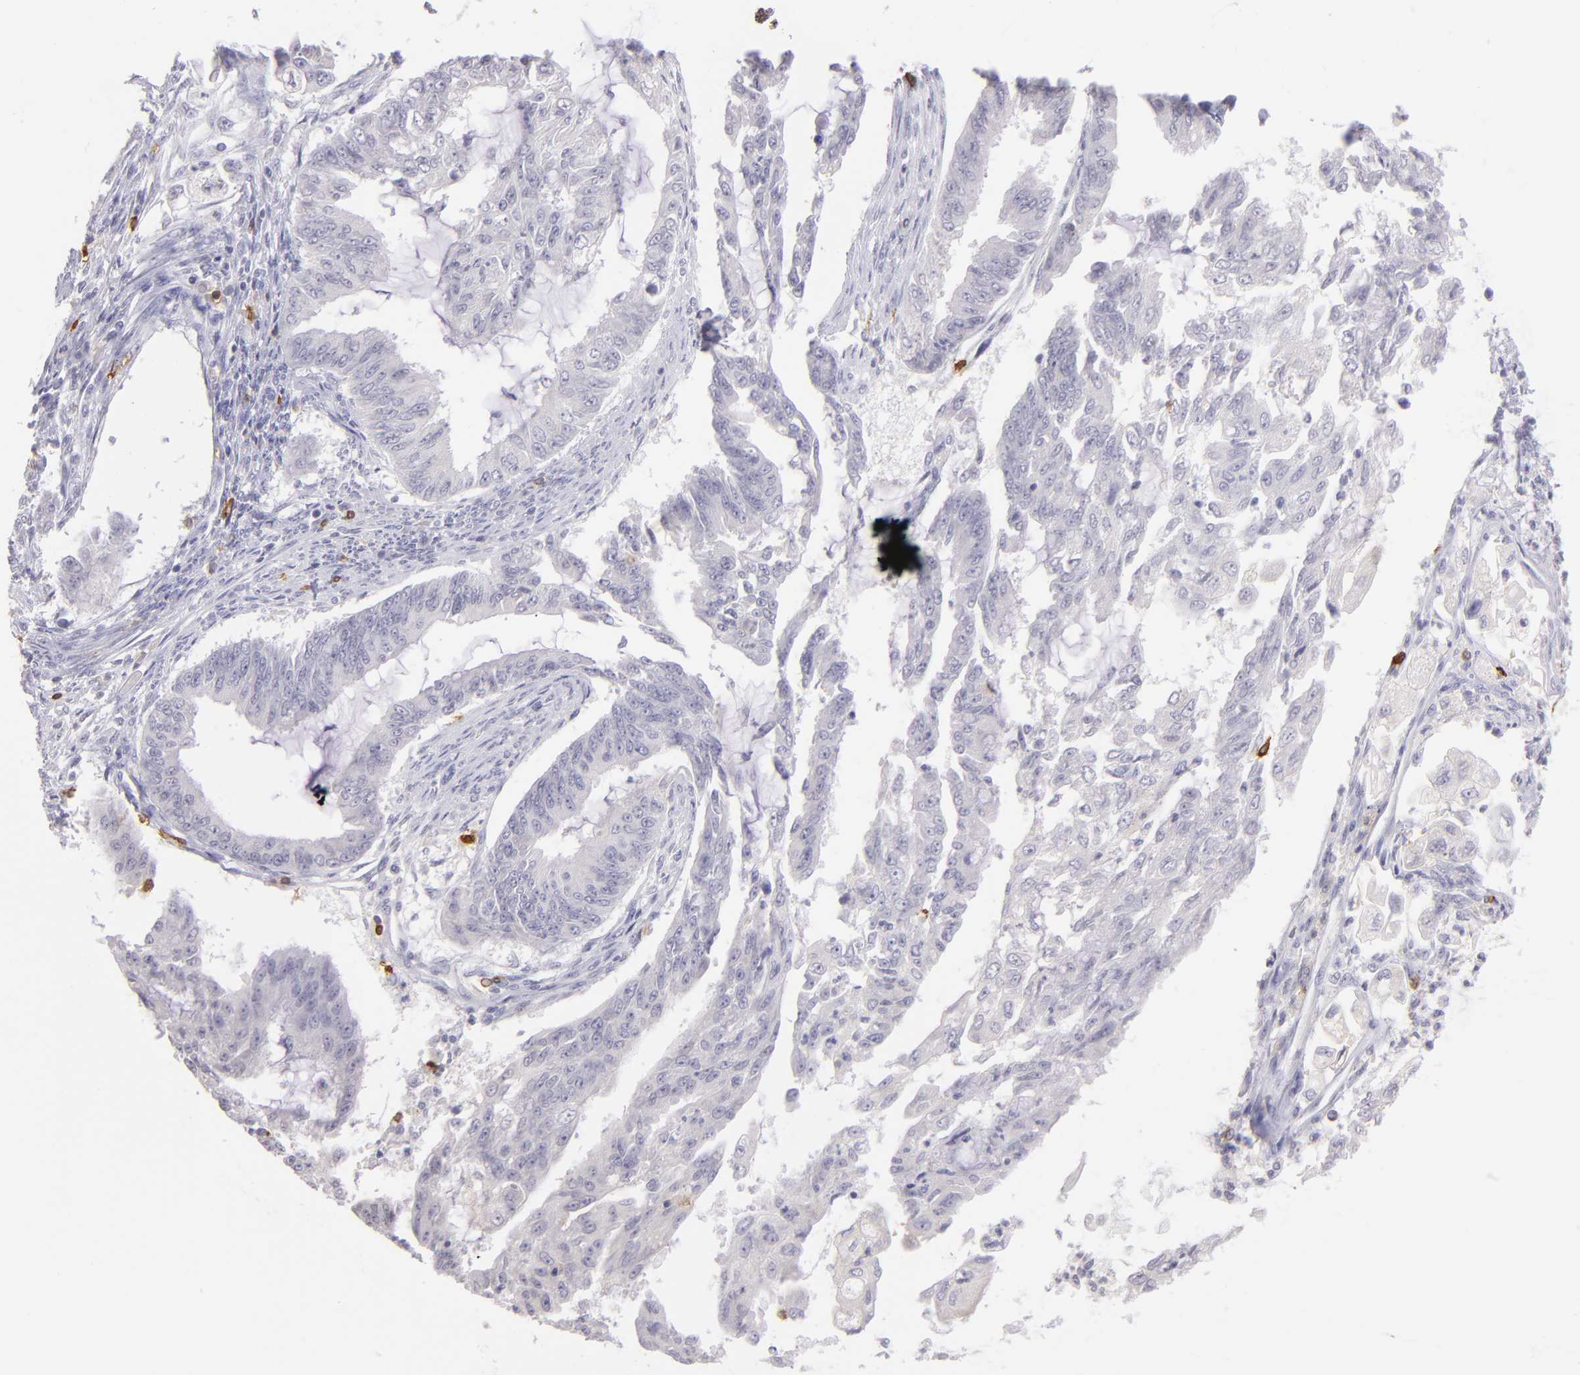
{"staining": {"intensity": "negative", "quantity": "none", "location": "none"}, "tissue": "endometrial cancer", "cell_type": "Tumor cells", "image_type": "cancer", "snomed": [{"axis": "morphology", "description": "Adenocarcinoma, NOS"}, {"axis": "topography", "description": "Endometrium"}], "caption": "DAB (3,3'-diaminobenzidine) immunohistochemical staining of adenocarcinoma (endometrial) displays no significant staining in tumor cells.", "gene": "IL2RA", "patient": {"sex": "female", "age": 75}}